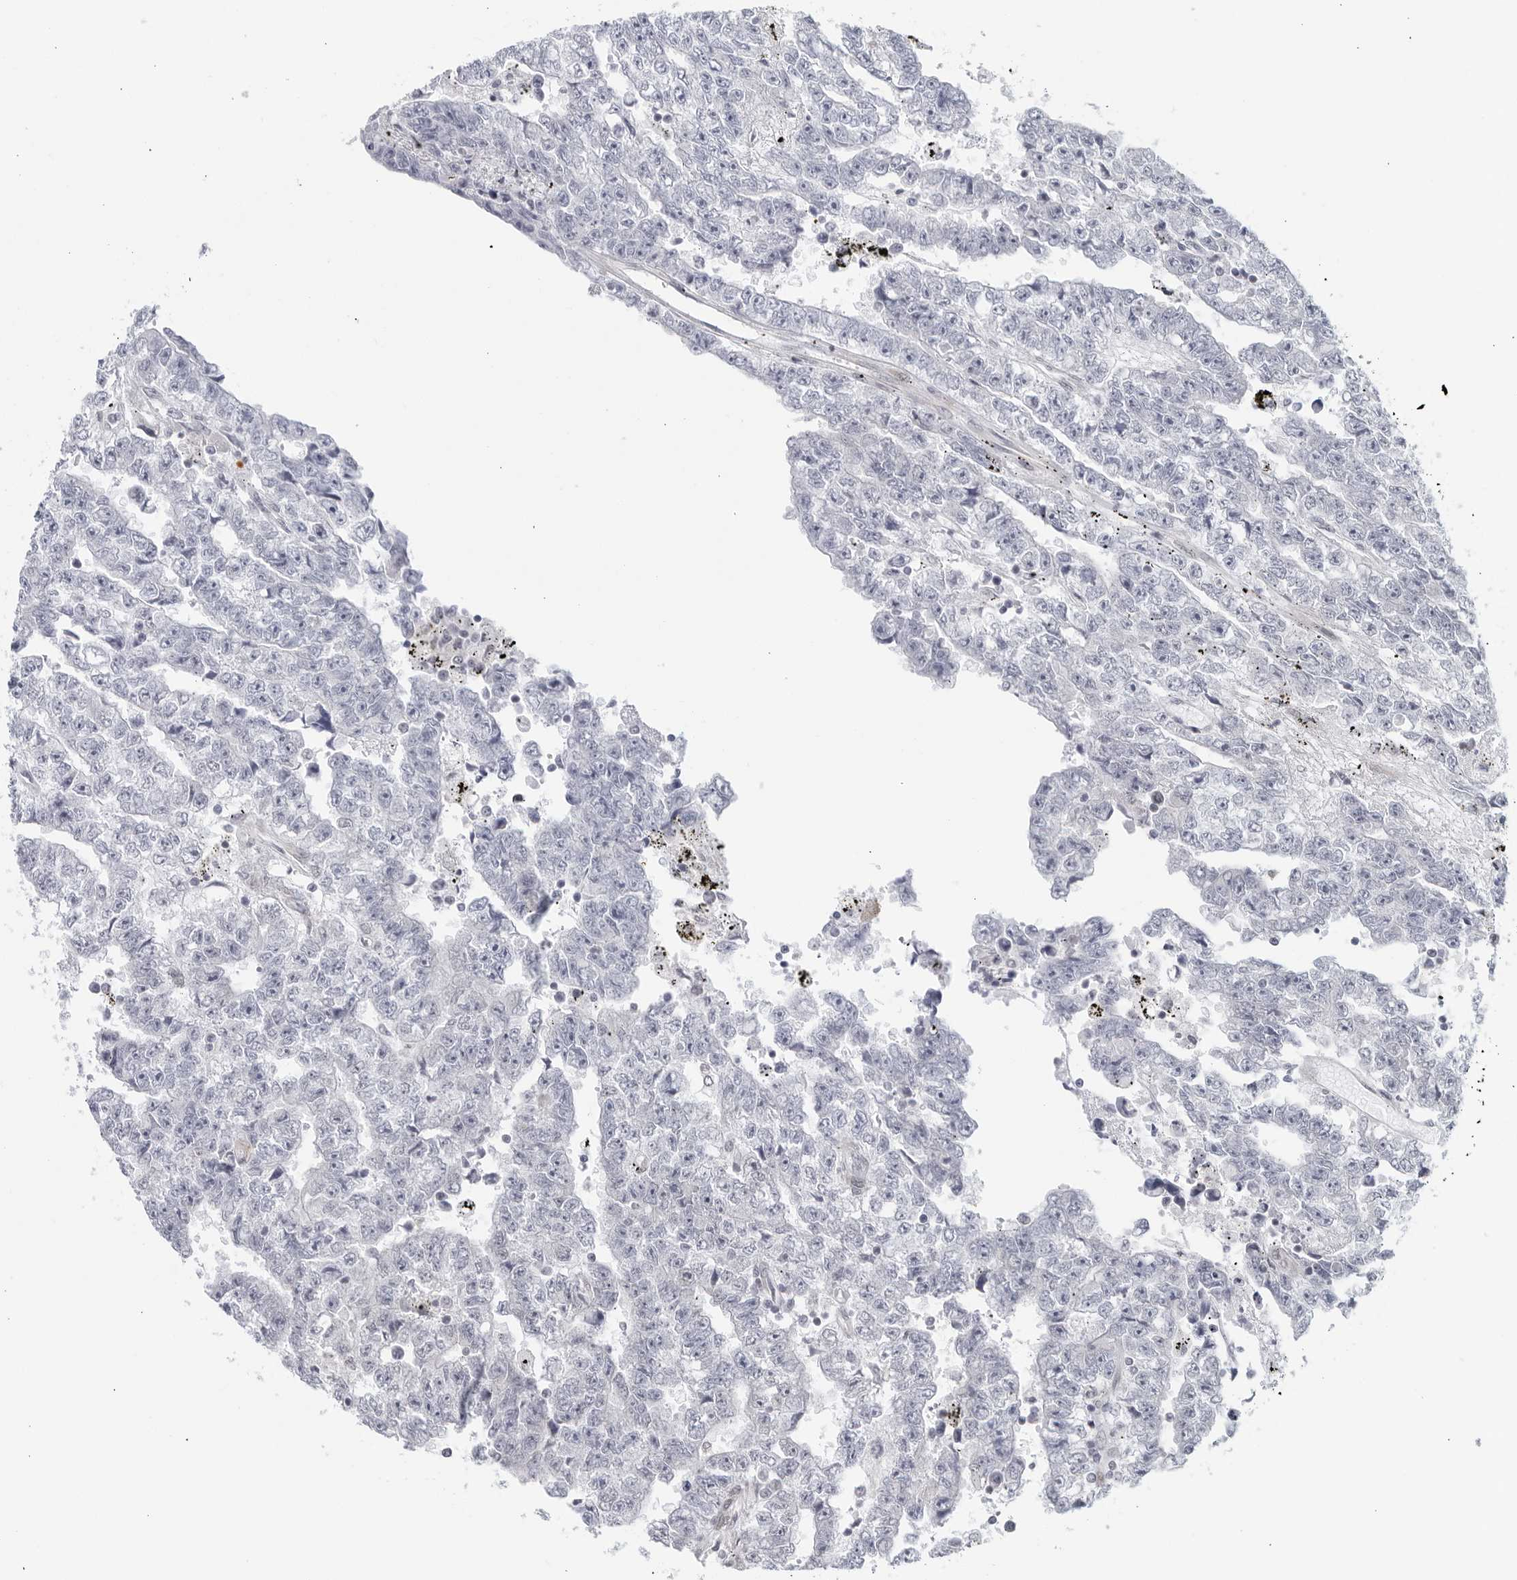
{"staining": {"intensity": "negative", "quantity": "none", "location": "none"}, "tissue": "testis cancer", "cell_type": "Tumor cells", "image_type": "cancer", "snomed": [{"axis": "morphology", "description": "Carcinoma, Embryonal, NOS"}, {"axis": "topography", "description": "Testis"}], "caption": "Immunohistochemistry (IHC) of human embryonal carcinoma (testis) demonstrates no staining in tumor cells.", "gene": "WDTC1", "patient": {"sex": "male", "age": 25}}